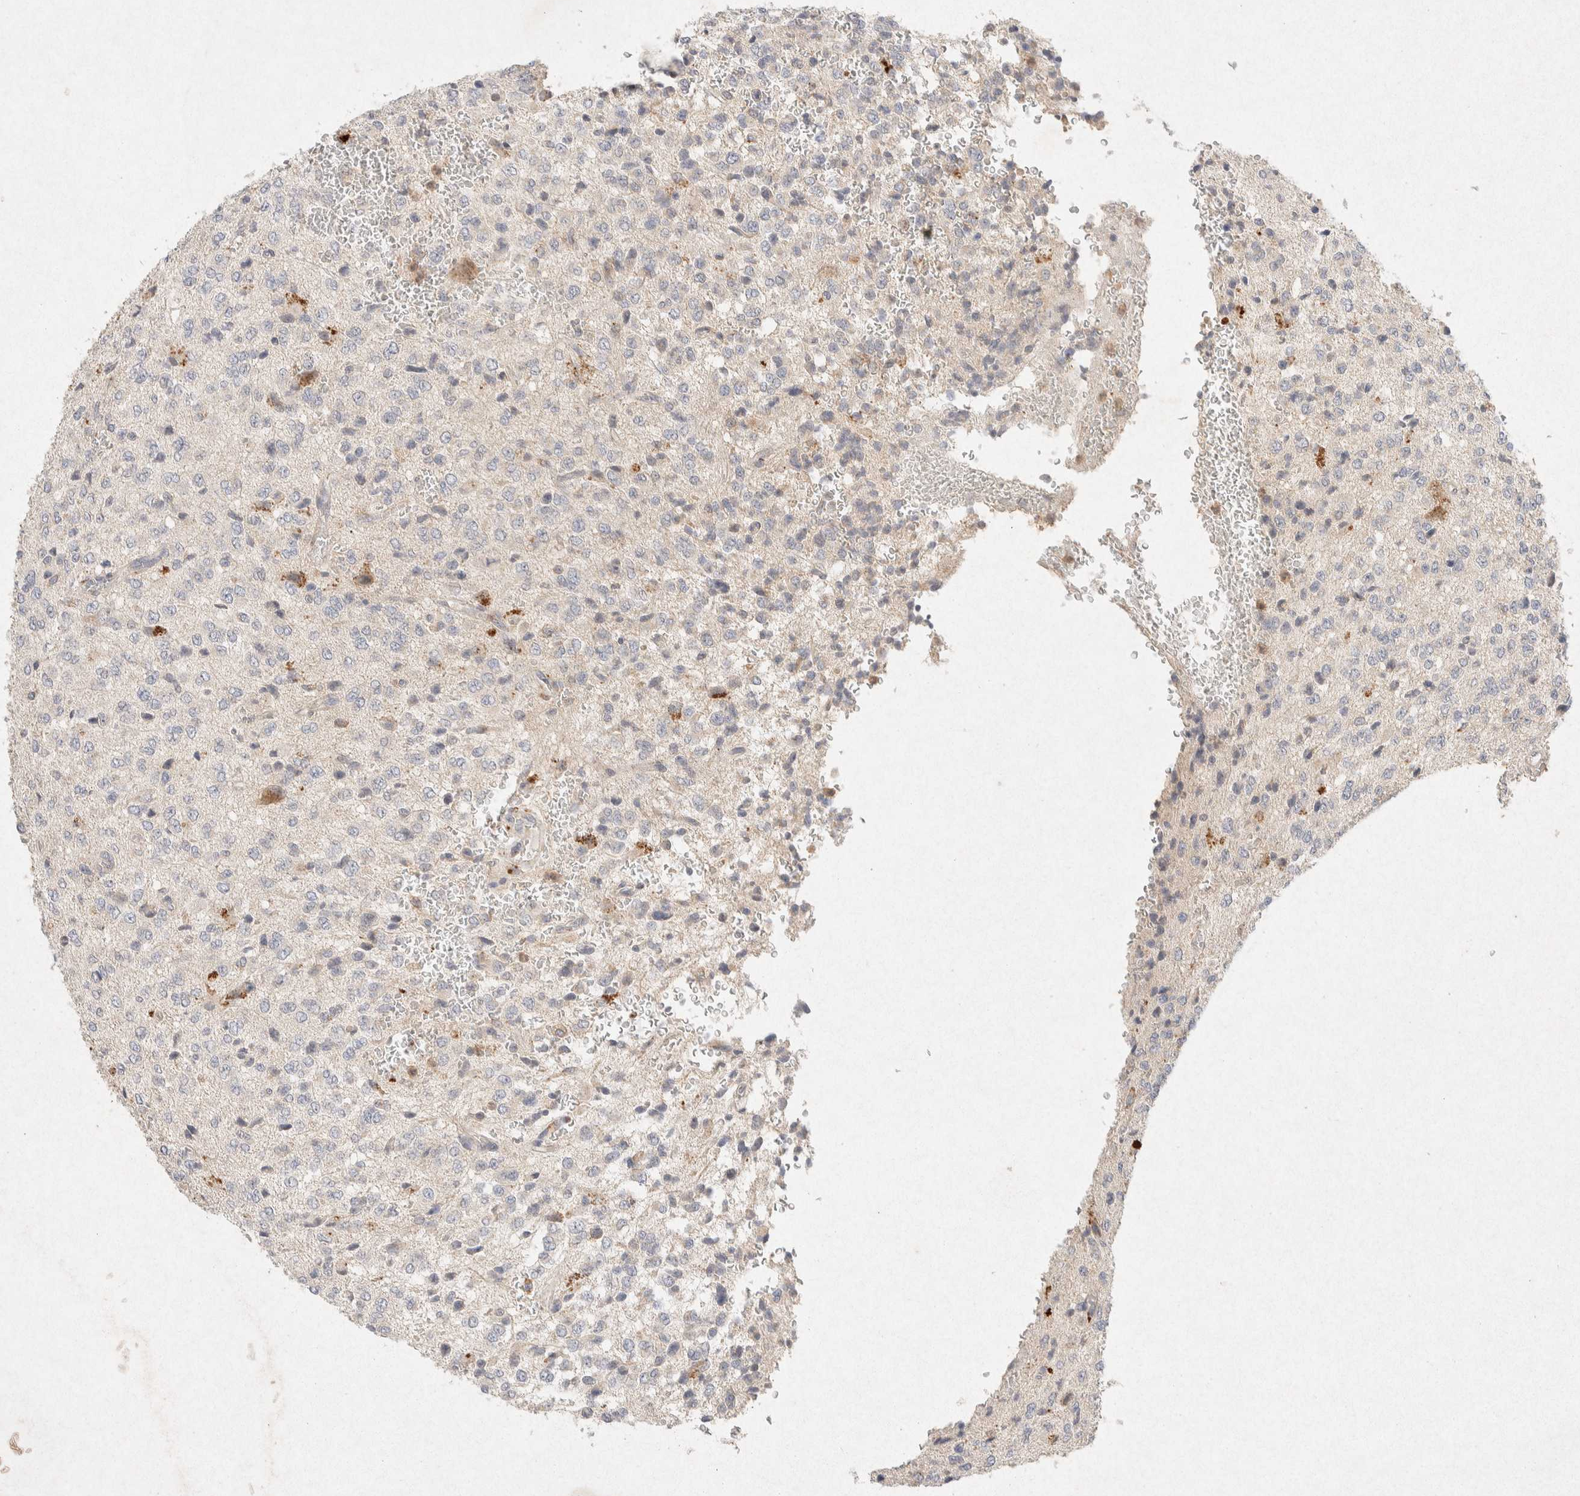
{"staining": {"intensity": "negative", "quantity": "none", "location": "none"}, "tissue": "glioma", "cell_type": "Tumor cells", "image_type": "cancer", "snomed": [{"axis": "morphology", "description": "Glioma, malignant, High grade"}, {"axis": "topography", "description": "pancreas cauda"}], "caption": "Malignant glioma (high-grade) was stained to show a protein in brown. There is no significant staining in tumor cells.", "gene": "GNAI1", "patient": {"sex": "male", "age": 60}}